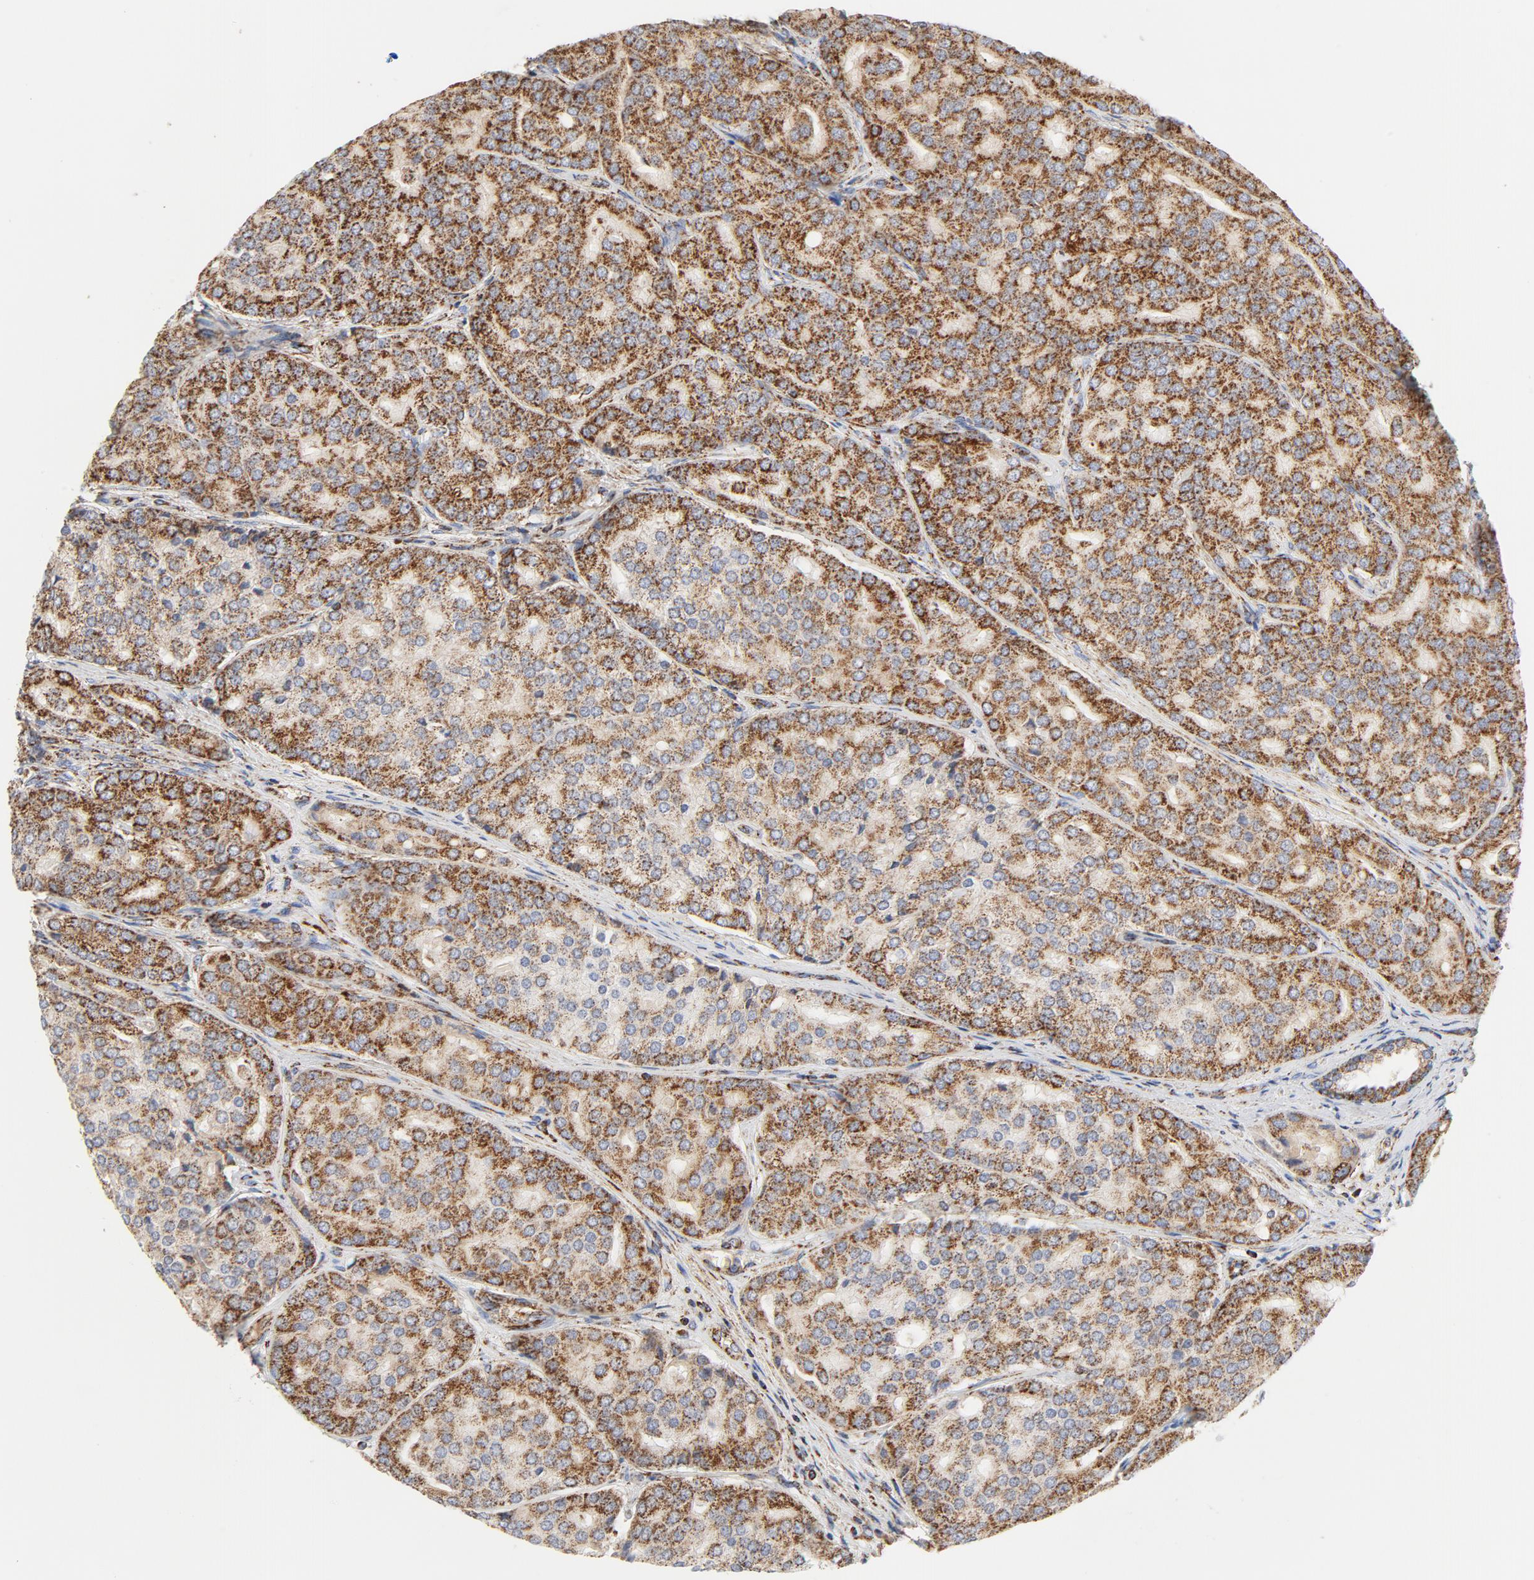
{"staining": {"intensity": "strong", "quantity": ">75%", "location": "cytoplasmic/membranous"}, "tissue": "prostate cancer", "cell_type": "Tumor cells", "image_type": "cancer", "snomed": [{"axis": "morphology", "description": "Adenocarcinoma, High grade"}, {"axis": "topography", "description": "Prostate"}], "caption": "Prostate cancer (high-grade adenocarcinoma) stained for a protein (brown) reveals strong cytoplasmic/membranous positive expression in approximately >75% of tumor cells.", "gene": "PCNX4", "patient": {"sex": "male", "age": 64}}